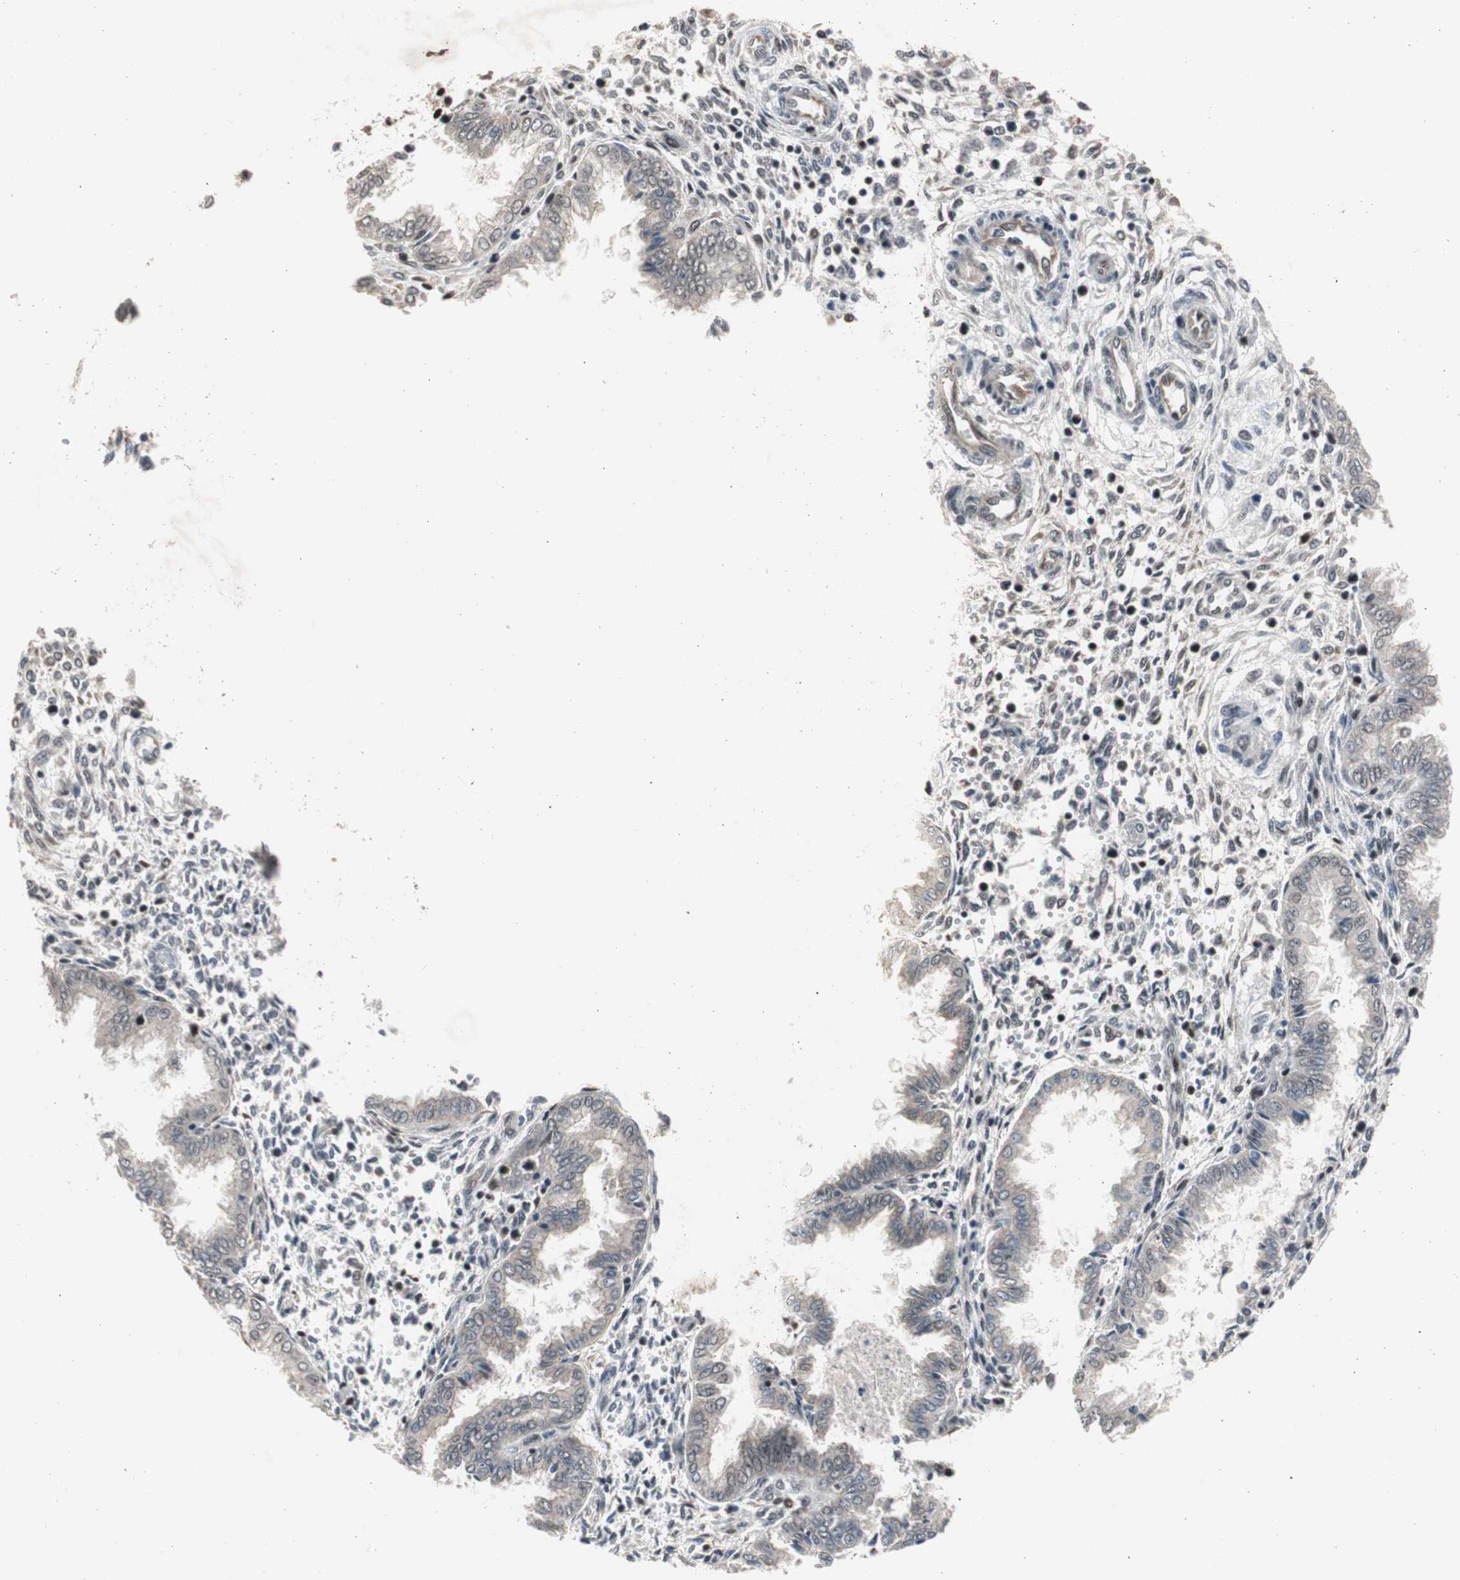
{"staining": {"intensity": "moderate", "quantity": ">75%", "location": "nuclear"}, "tissue": "endometrium", "cell_type": "Cells in endometrial stroma", "image_type": "normal", "snomed": [{"axis": "morphology", "description": "Normal tissue, NOS"}, {"axis": "topography", "description": "Endometrium"}], "caption": "Immunohistochemical staining of unremarkable endometrium exhibits >75% levels of moderate nuclear protein positivity in approximately >75% of cells in endometrial stroma.", "gene": "RPA1", "patient": {"sex": "female", "age": 33}}